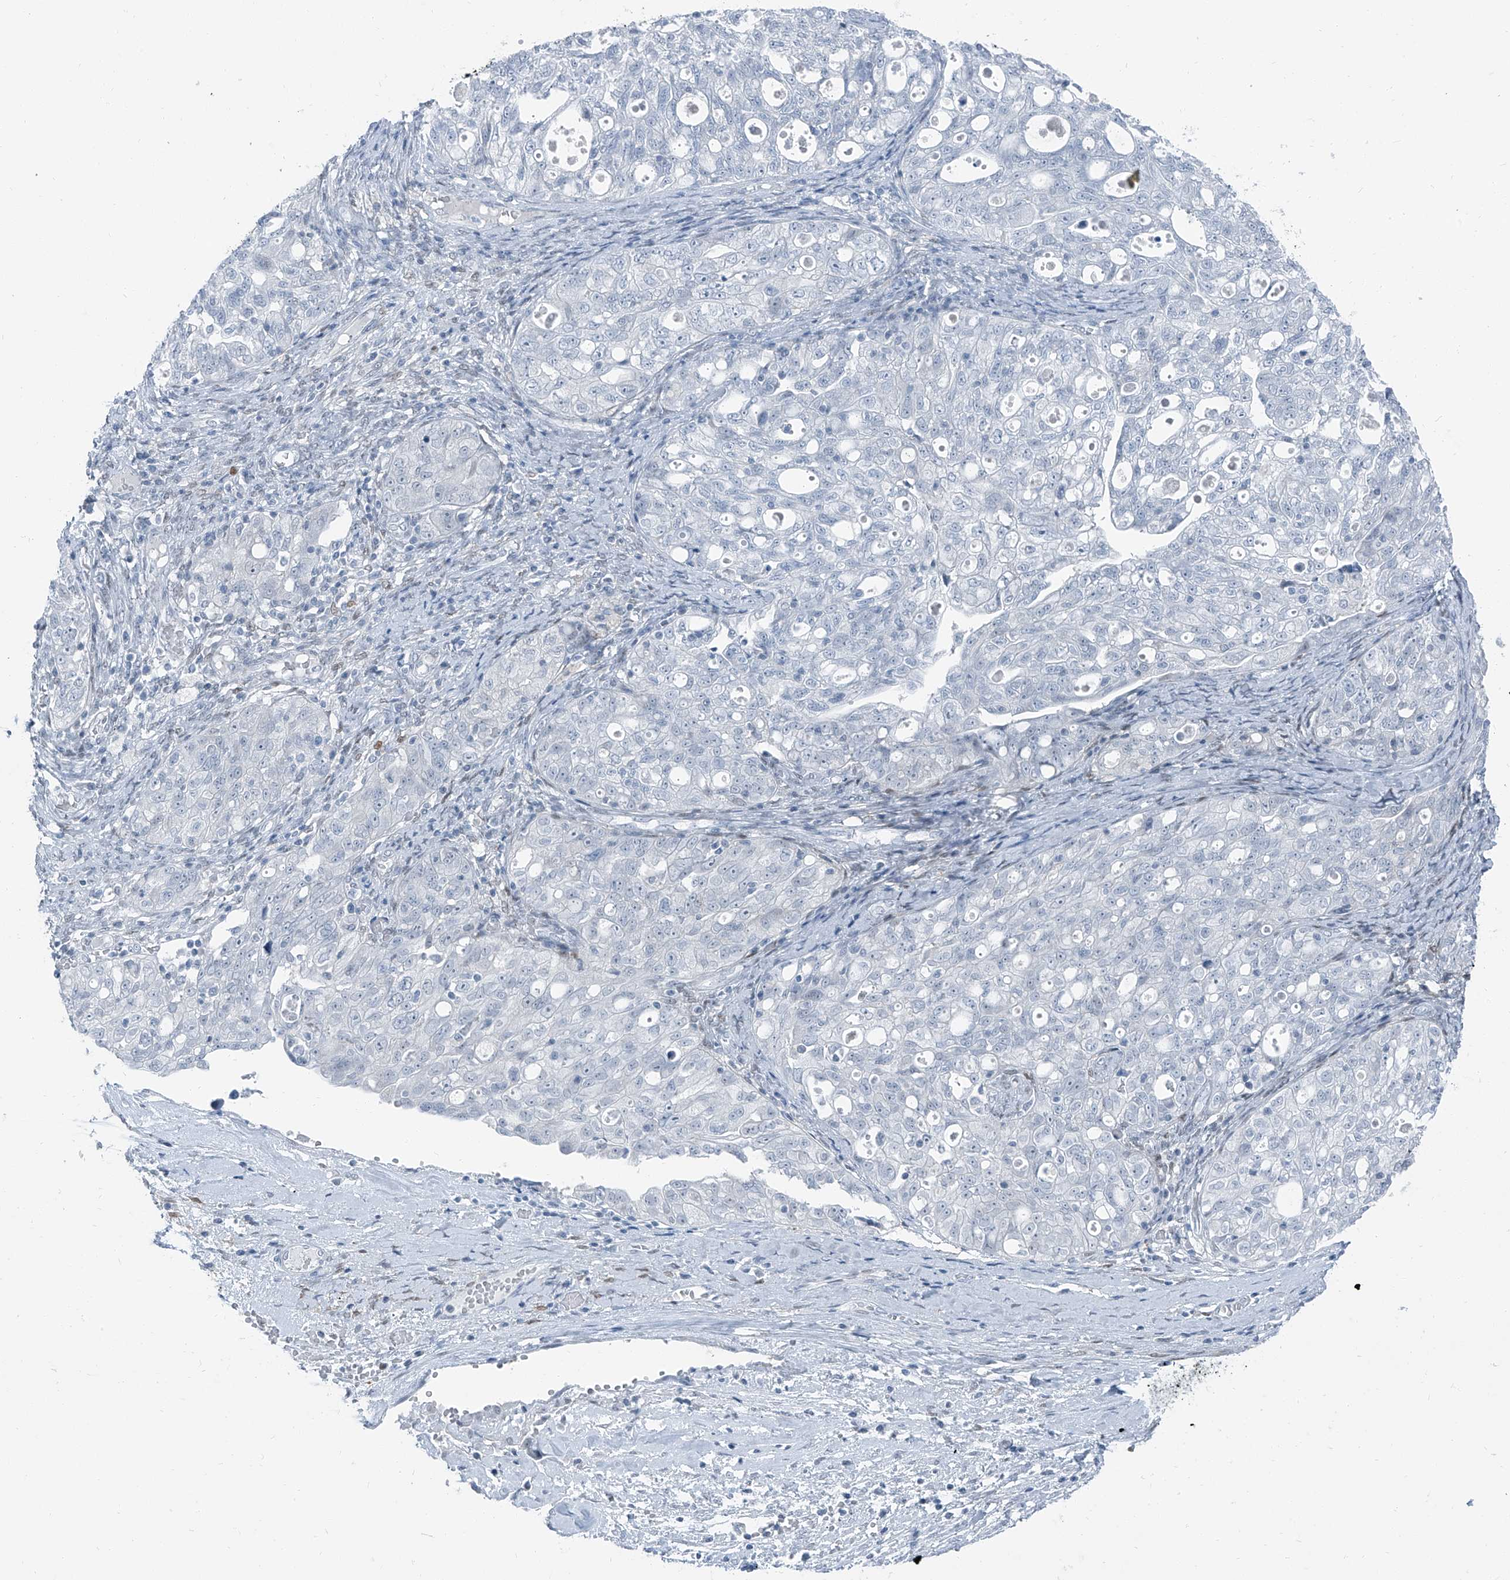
{"staining": {"intensity": "negative", "quantity": "none", "location": "none"}, "tissue": "ovarian cancer", "cell_type": "Tumor cells", "image_type": "cancer", "snomed": [{"axis": "morphology", "description": "Carcinoma, NOS"}, {"axis": "morphology", "description": "Cystadenocarcinoma, serous, NOS"}, {"axis": "topography", "description": "Ovary"}], "caption": "An immunohistochemistry micrograph of serous cystadenocarcinoma (ovarian) is shown. There is no staining in tumor cells of serous cystadenocarcinoma (ovarian).", "gene": "RGN", "patient": {"sex": "female", "age": 69}}